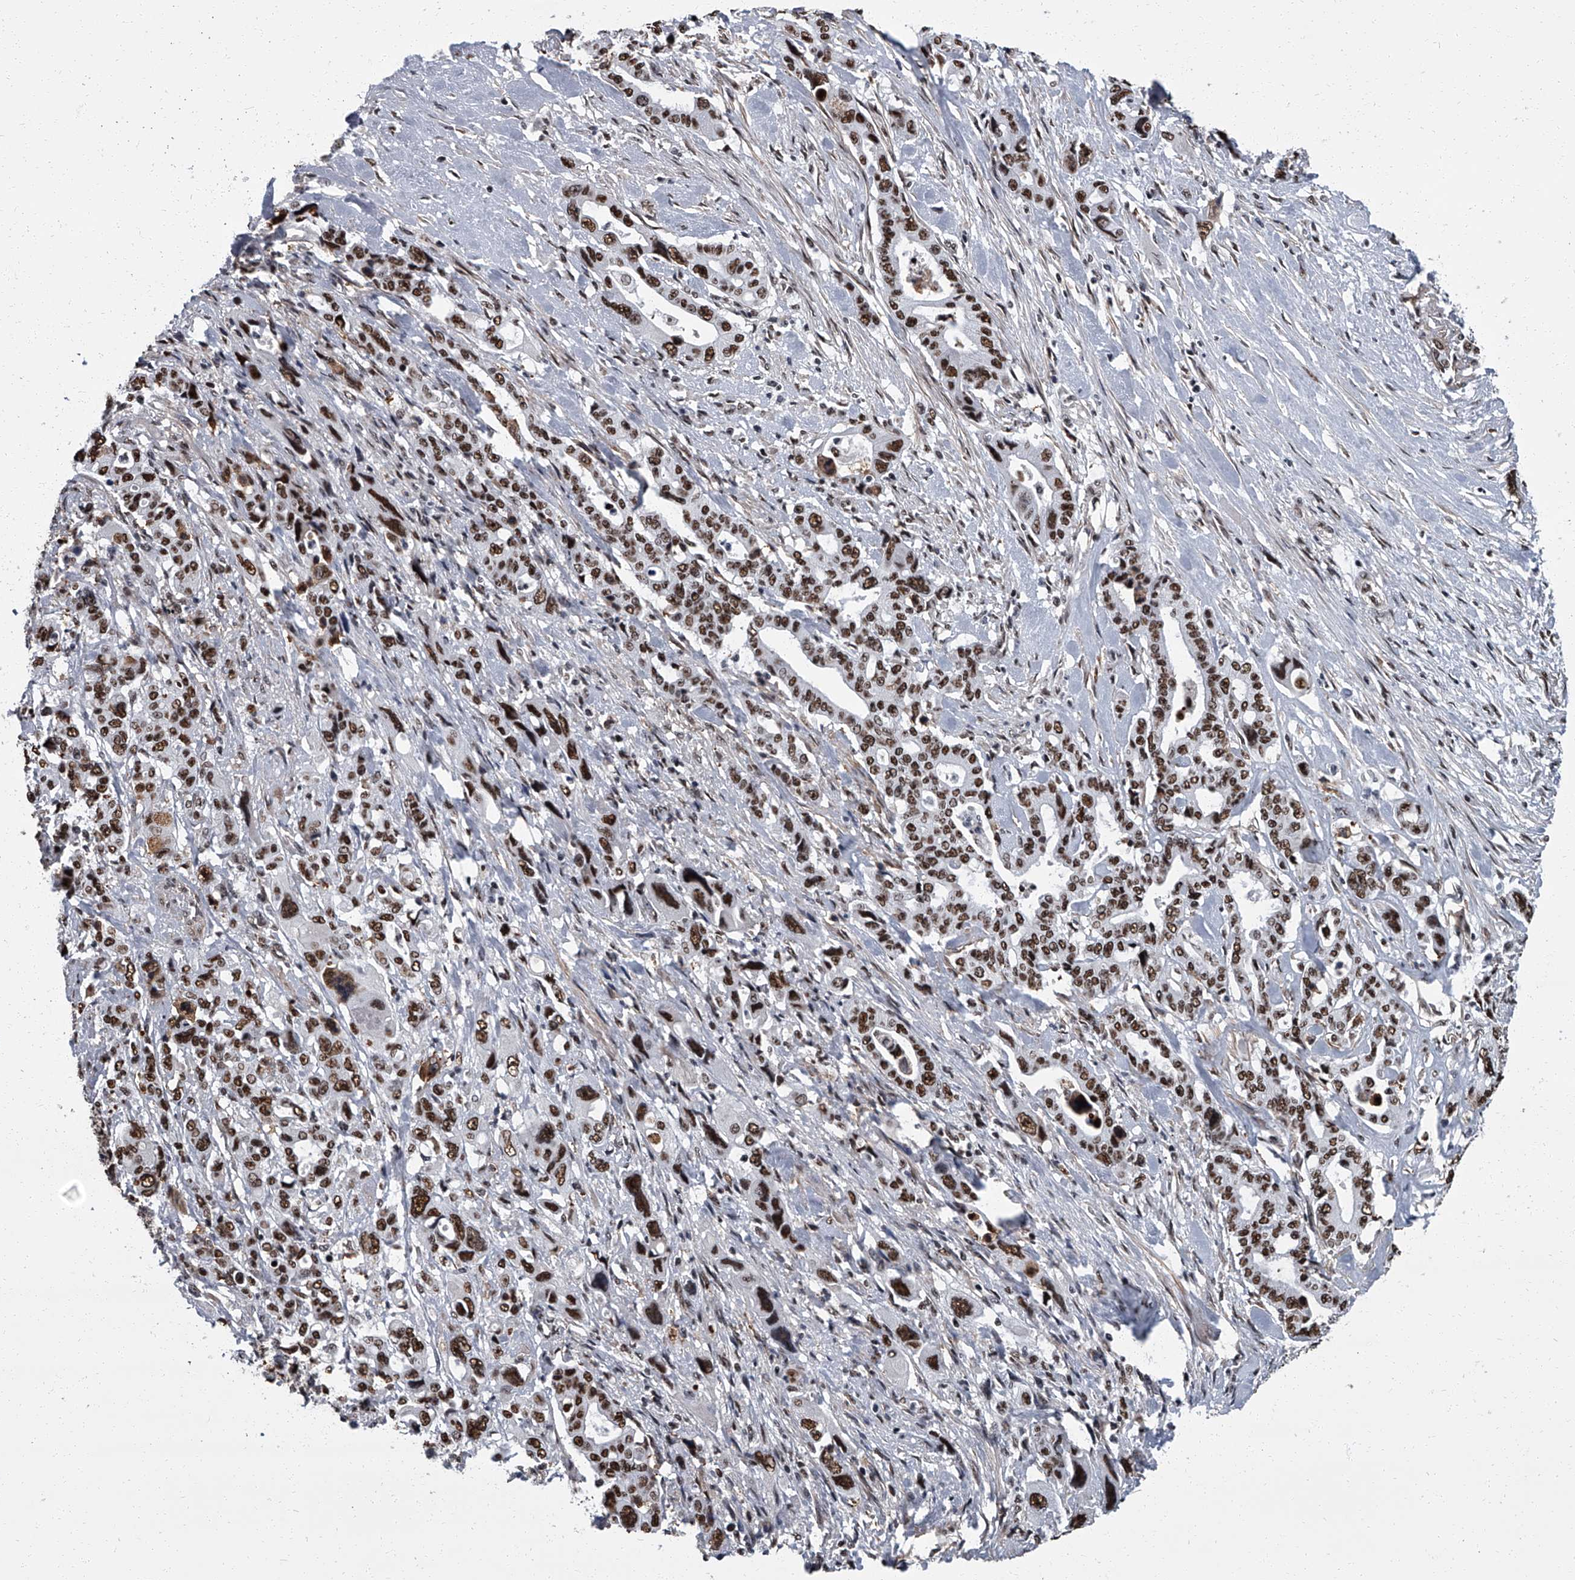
{"staining": {"intensity": "strong", "quantity": ">75%", "location": "nuclear"}, "tissue": "pancreatic cancer", "cell_type": "Tumor cells", "image_type": "cancer", "snomed": [{"axis": "morphology", "description": "Adenocarcinoma, NOS"}, {"axis": "topography", "description": "Pancreas"}], "caption": "Human pancreatic cancer (adenocarcinoma) stained with a brown dye displays strong nuclear positive staining in approximately >75% of tumor cells.", "gene": "ZNF518B", "patient": {"sex": "male", "age": 46}}